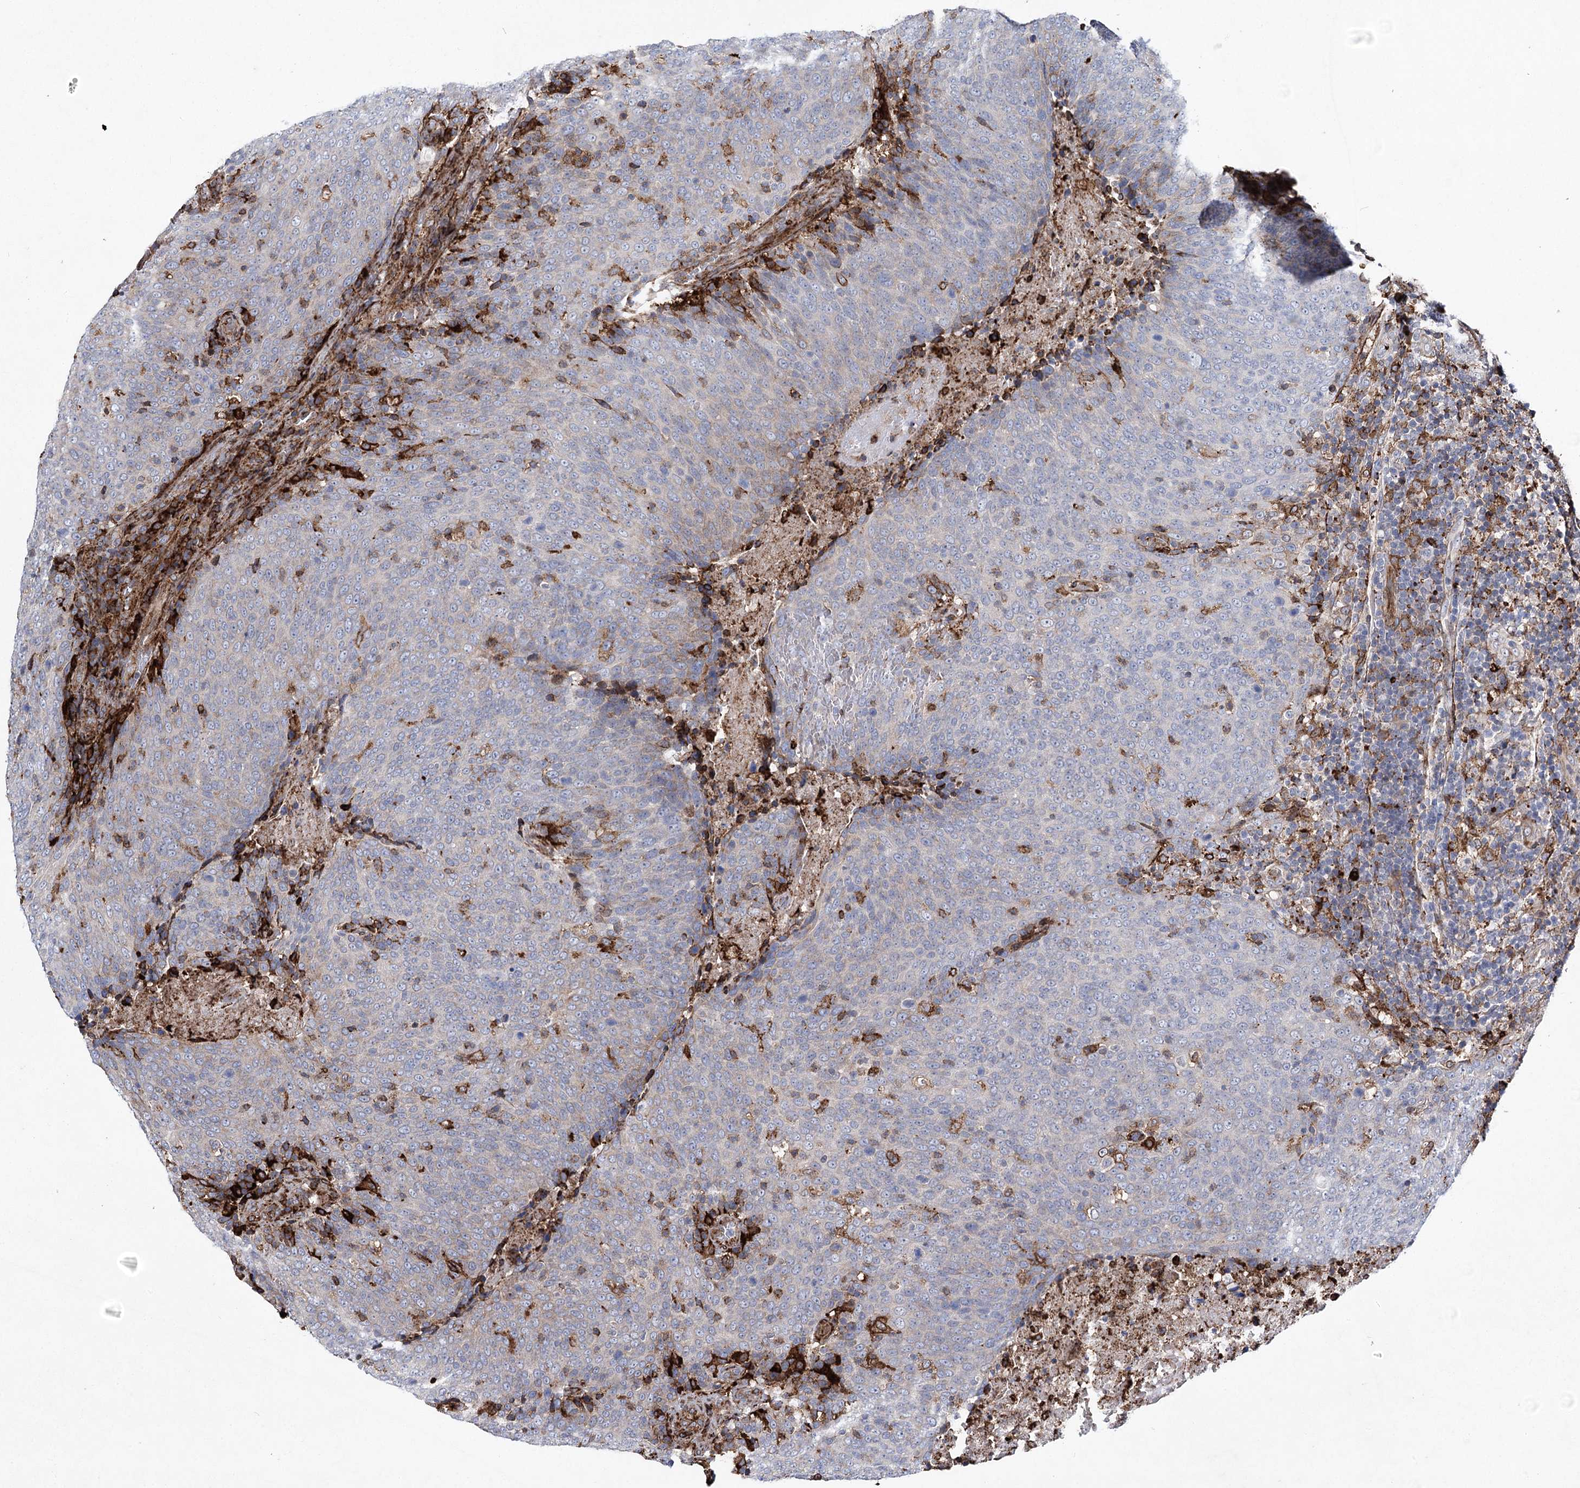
{"staining": {"intensity": "negative", "quantity": "none", "location": "none"}, "tissue": "head and neck cancer", "cell_type": "Tumor cells", "image_type": "cancer", "snomed": [{"axis": "morphology", "description": "Squamous cell carcinoma, NOS"}, {"axis": "morphology", "description": "Squamous cell carcinoma, metastatic, NOS"}, {"axis": "topography", "description": "Lymph node"}, {"axis": "topography", "description": "Head-Neck"}], "caption": "This histopathology image is of head and neck cancer (metastatic squamous cell carcinoma) stained with IHC to label a protein in brown with the nuclei are counter-stained blue. There is no positivity in tumor cells.", "gene": "DCUN1D4", "patient": {"sex": "male", "age": 62}}